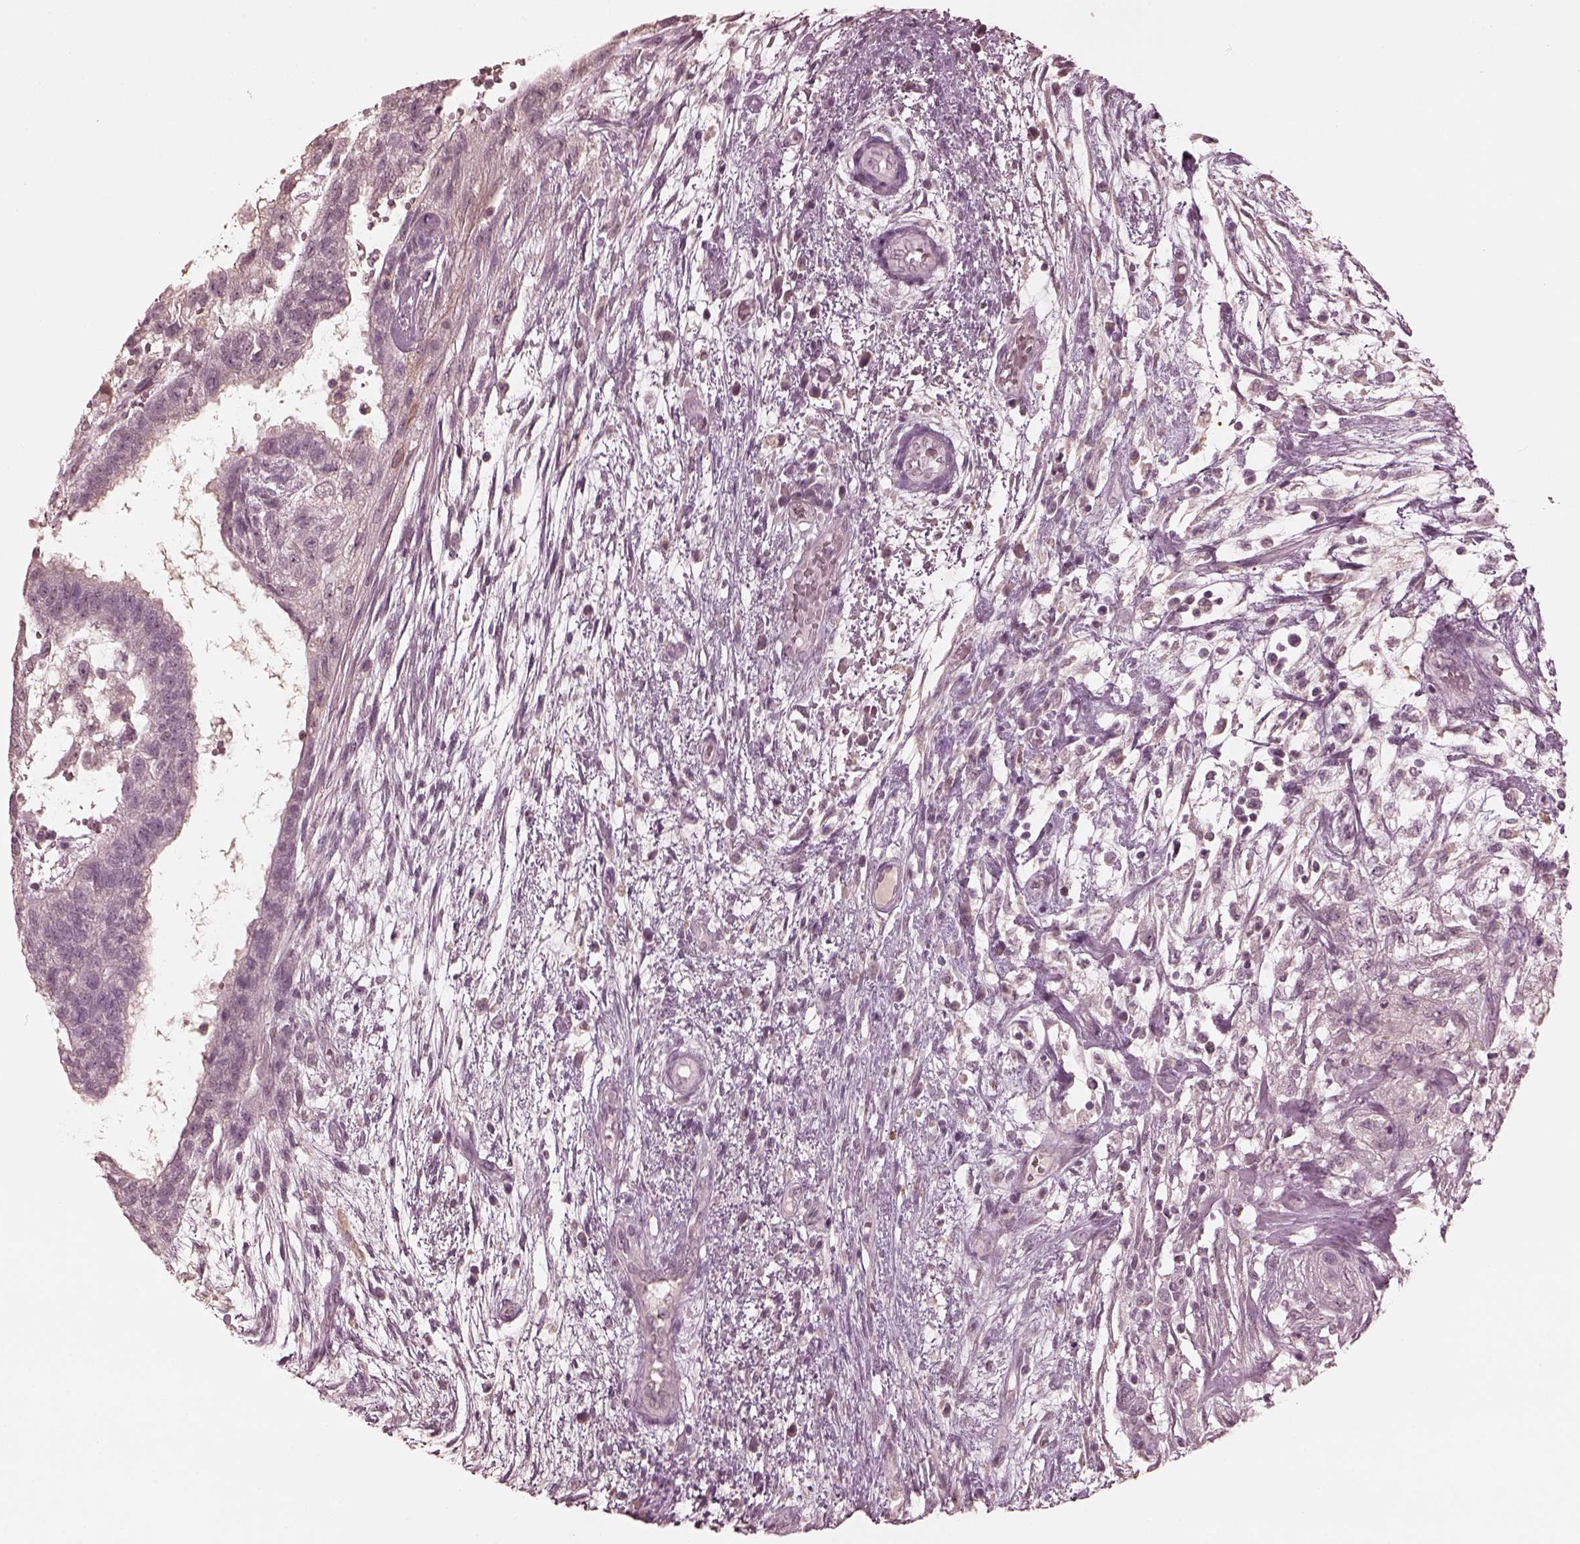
{"staining": {"intensity": "negative", "quantity": "none", "location": "none"}, "tissue": "testis cancer", "cell_type": "Tumor cells", "image_type": "cancer", "snomed": [{"axis": "morphology", "description": "Normal tissue, NOS"}, {"axis": "morphology", "description": "Carcinoma, Embryonal, NOS"}, {"axis": "topography", "description": "Testis"}, {"axis": "topography", "description": "Epididymis"}], "caption": "Testis cancer (embryonal carcinoma) stained for a protein using immunohistochemistry shows no staining tumor cells.", "gene": "KRT79", "patient": {"sex": "male", "age": 32}}